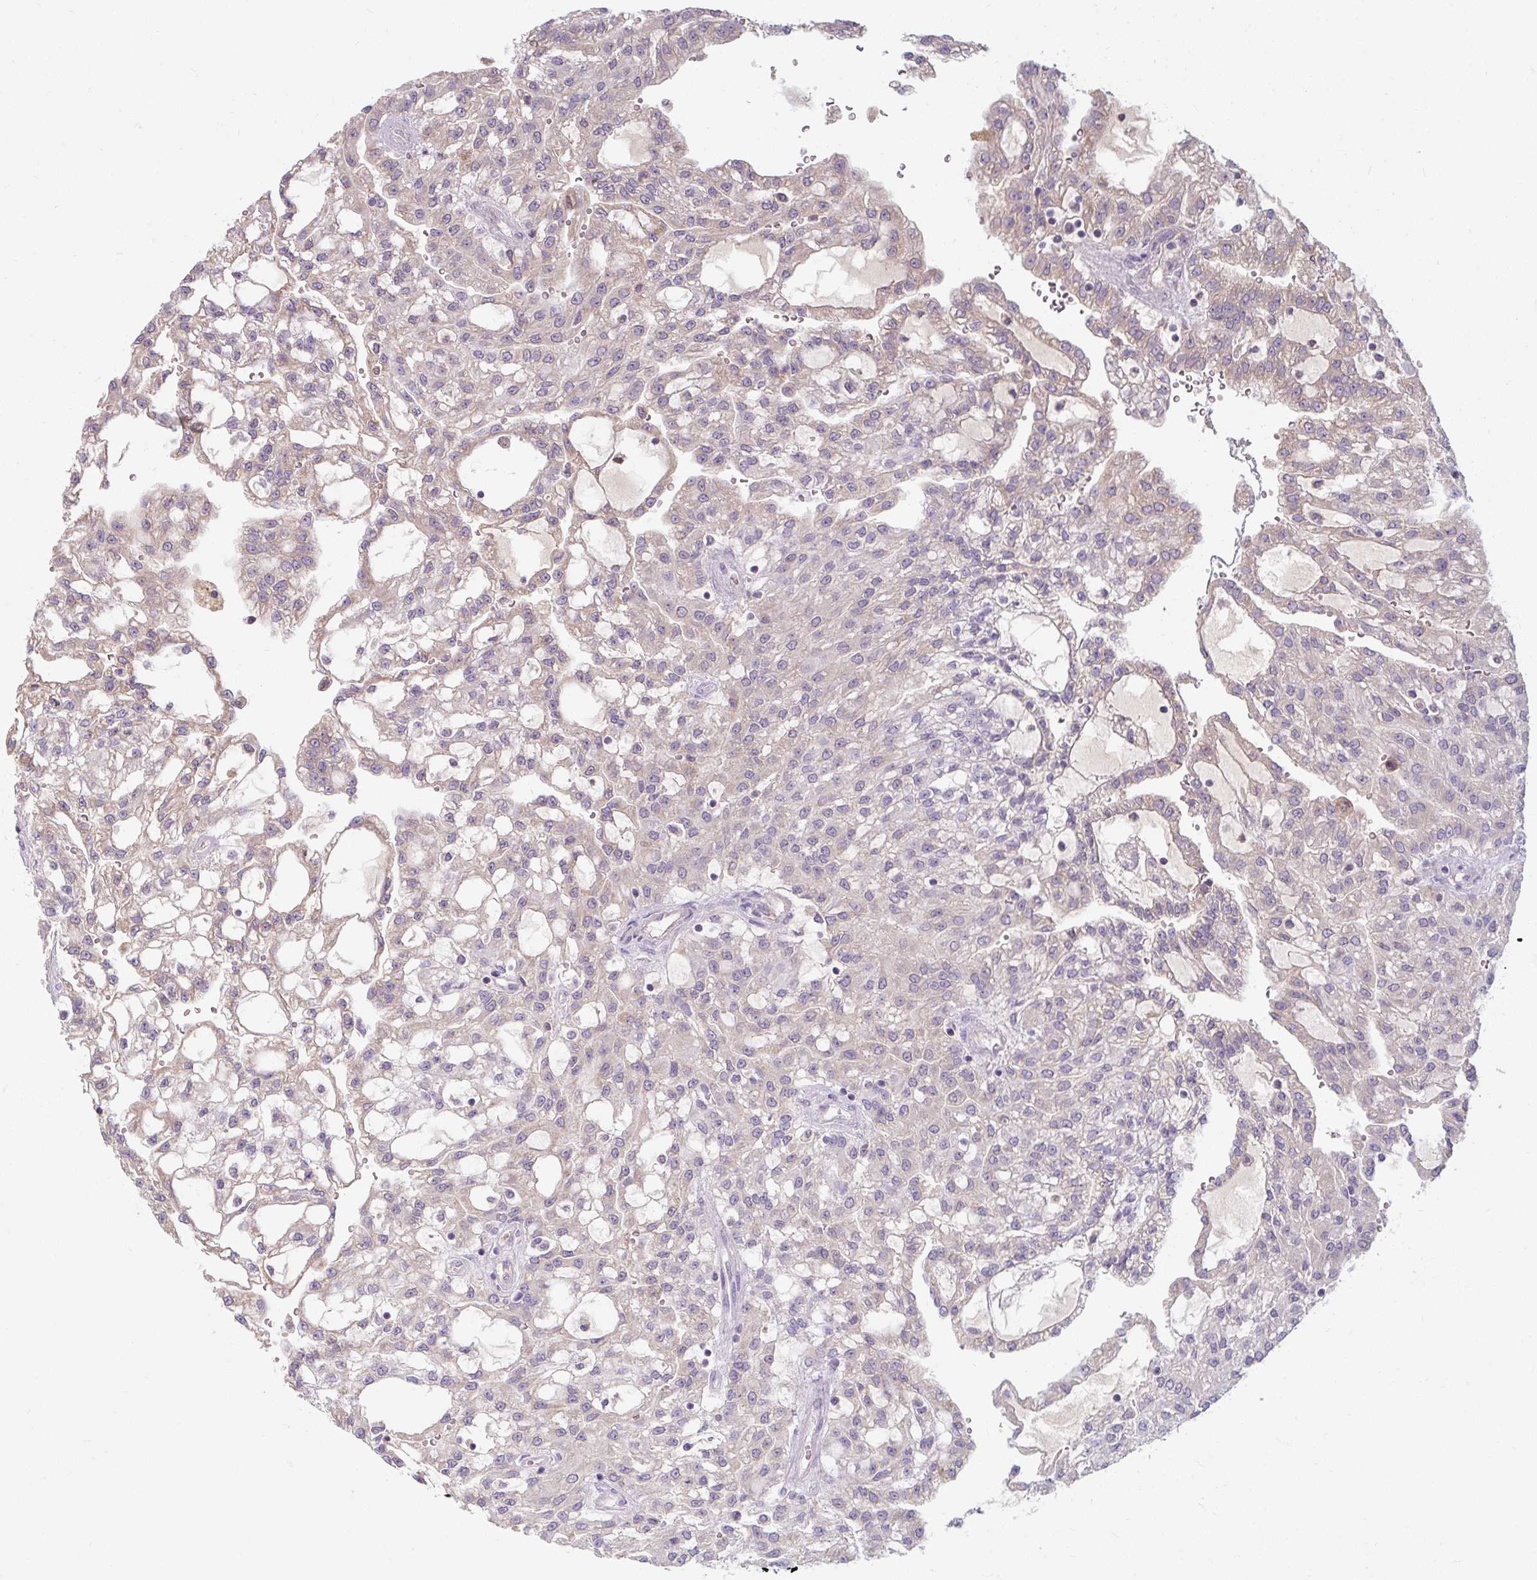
{"staining": {"intensity": "negative", "quantity": "none", "location": "none"}, "tissue": "renal cancer", "cell_type": "Tumor cells", "image_type": "cancer", "snomed": [{"axis": "morphology", "description": "Adenocarcinoma, NOS"}, {"axis": "topography", "description": "Kidney"}], "caption": "High power microscopy photomicrograph of an immunohistochemistry (IHC) micrograph of renal adenocarcinoma, revealing no significant staining in tumor cells.", "gene": "TSEN54", "patient": {"sex": "male", "age": 63}}